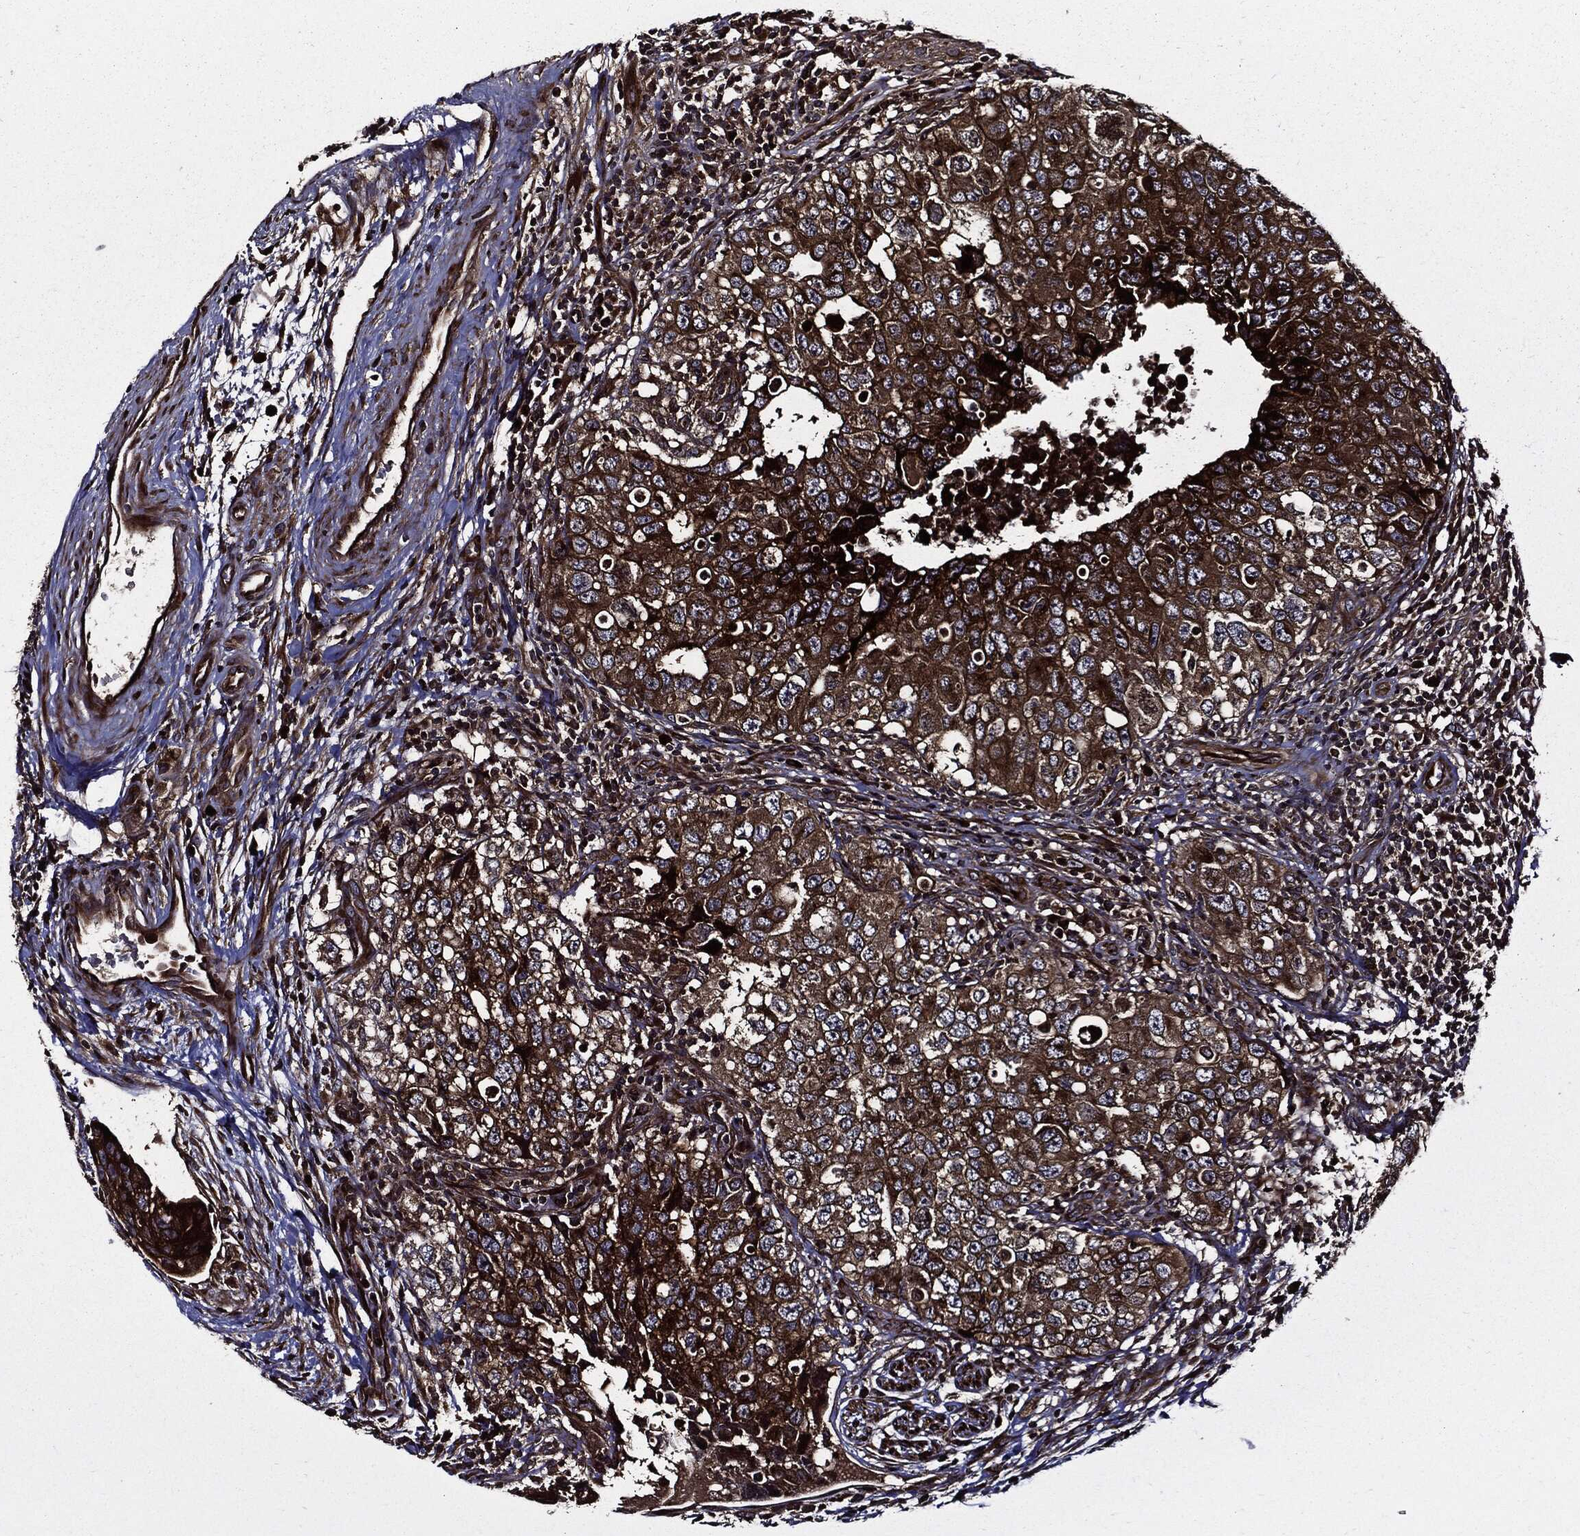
{"staining": {"intensity": "strong", "quantity": ">75%", "location": "cytoplasmic/membranous"}, "tissue": "testis cancer", "cell_type": "Tumor cells", "image_type": "cancer", "snomed": [{"axis": "morphology", "description": "Seminoma, NOS"}, {"axis": "topography", "description": "Testis"}], "caption": "IHC of testis cancer shows high levels of strong cytoplasmic/membranous expression in about >75% of tumor cells. (DAB (3,3'-diaminobenzidine) IHC with brightfield microscopy, high magnification).", "gene": "HTT", "patient": {"sex": "male", "age": 34}}